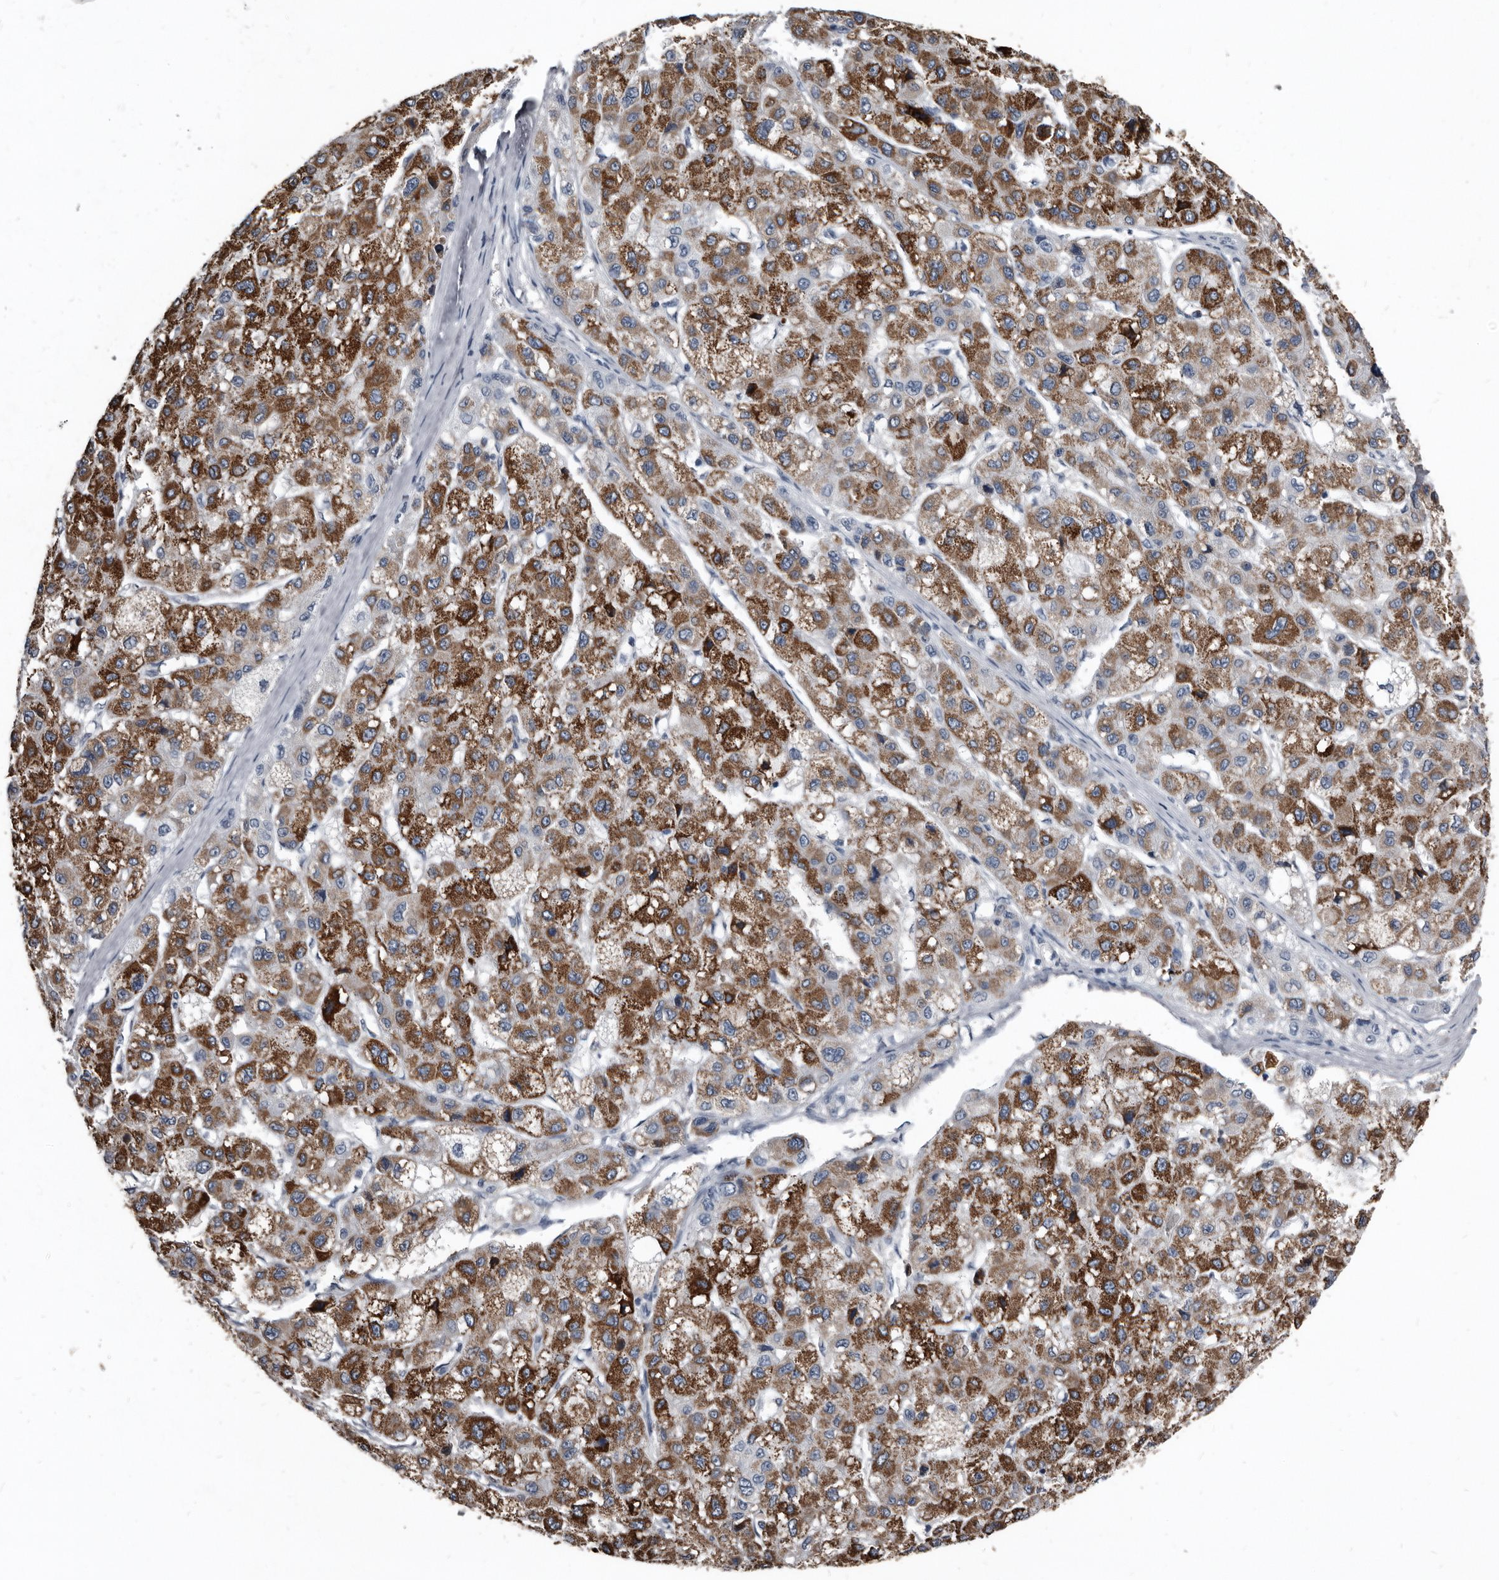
{"staining": {"intensity": "strong", "quantity": "25%-75%", "location": "cytoplasmic/membranous"}, "tissue": "liver cancer", "cell_type": "Tumor cells", "image_type": "cancer", "snomed": [{"axis": "morphology", "description": "Carcinoma, Hepatocellular, NOS"}, {"axis": "topography", "description": "Liver"}], "caption": "Tumor cells demonstrate high levels of strong cytoplasmic/membranous expression in about 25%-75% of cells in liver cancer.", "gene": "GREB1", "patient": {"sex": "male", "age": 80}}